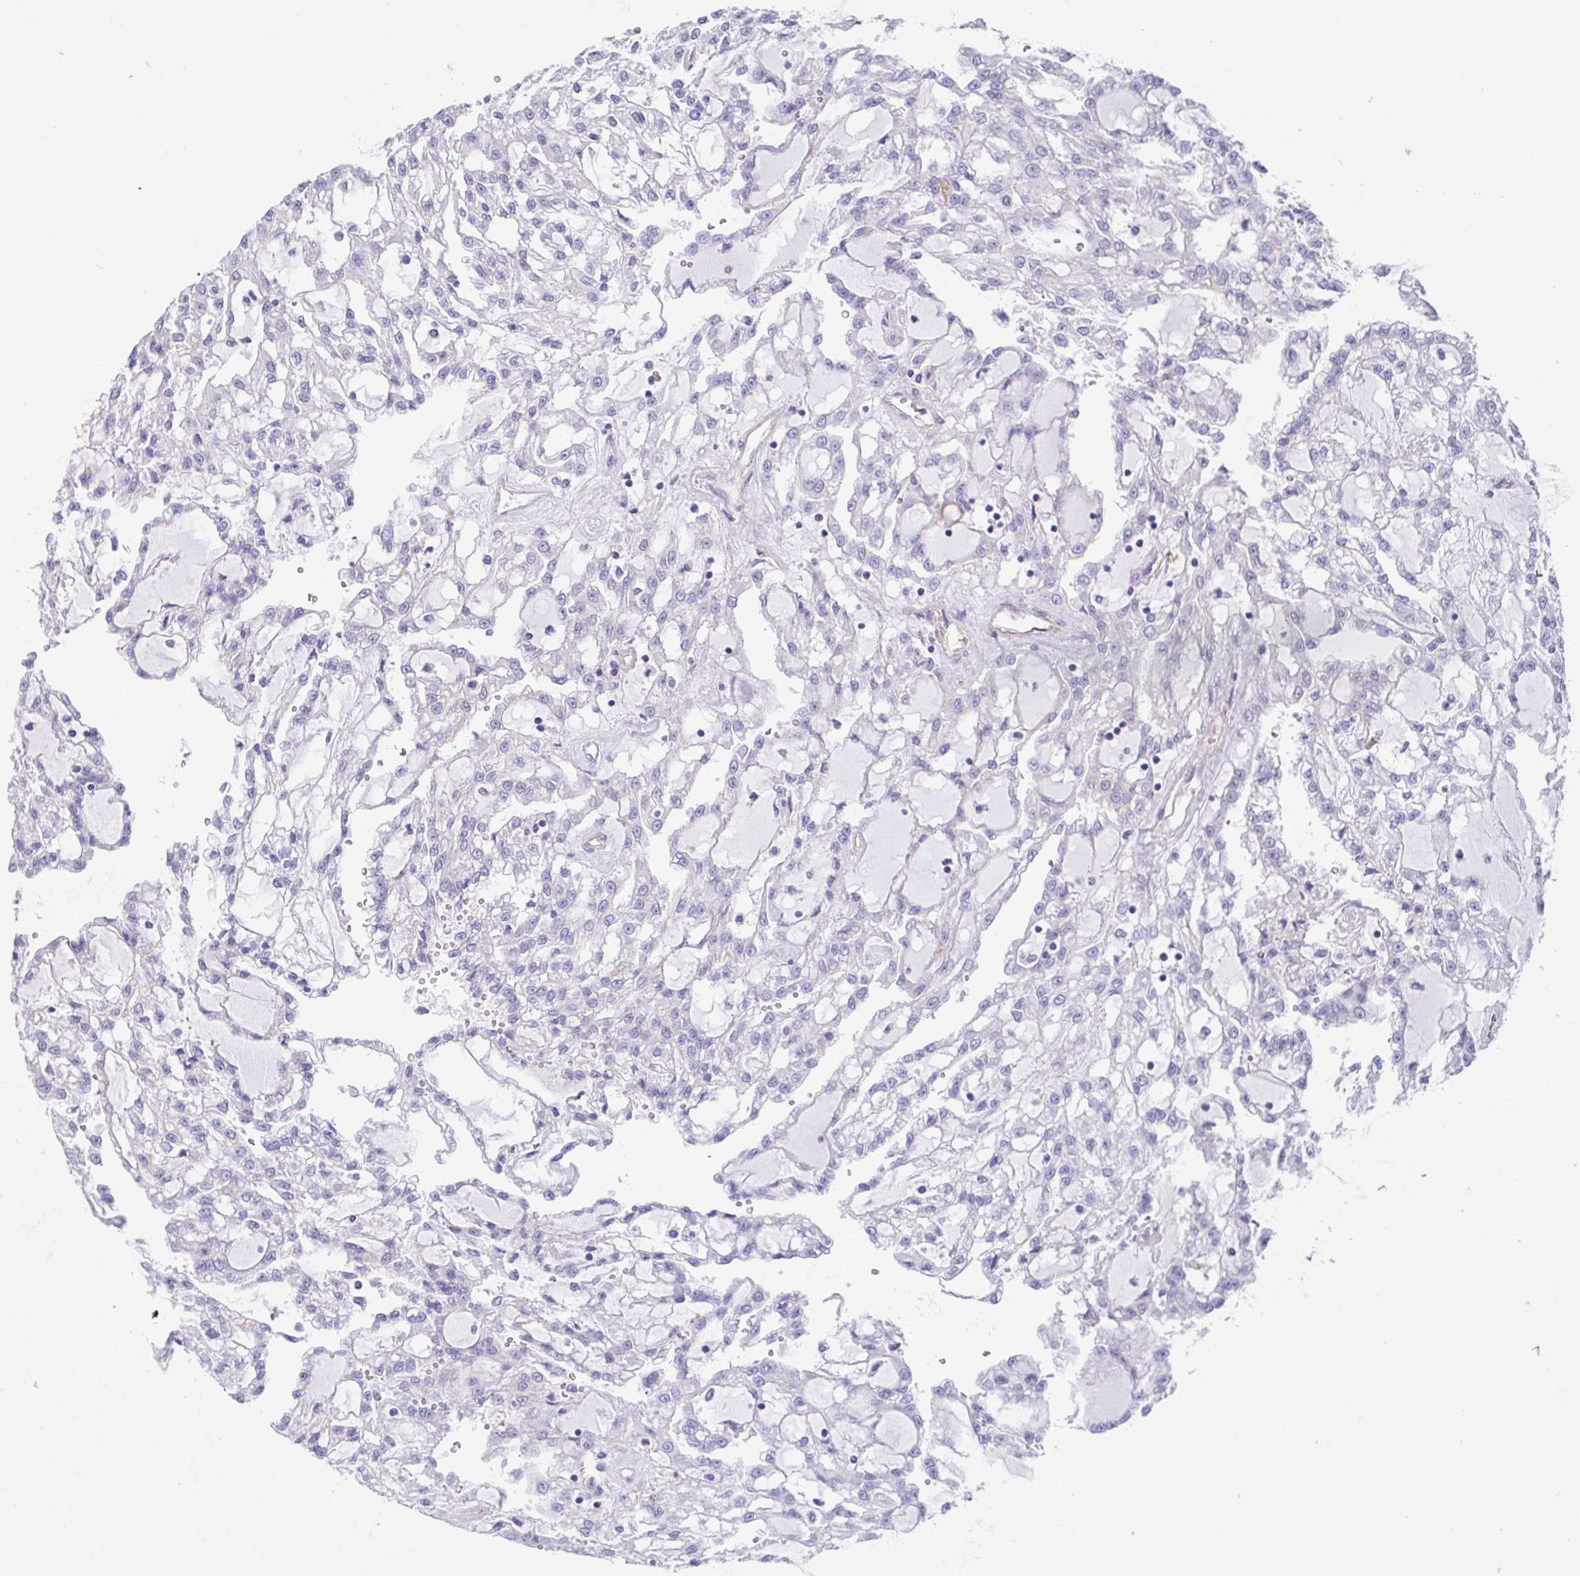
{"staining": {"intensity": "negative", "quantity": "none", "location": "none"}, "tissue": "renal cancer", "cell_type": "Tumor cells", "image_type": "cancer", "snomed": [{"axis": "morphology", "description": "Adenocarcinoma, NOS"}, {"axis": "topography", "description": "Kidney"}], "caption": "Immunohistochemistry image of neoplastic tissue: renal cancer (adenocarcinoma) stained with DAB reveals no significant protein staining in tumor cells.", "gene": "TRAM2", "patient": {"sex": "male", "age": 63}}